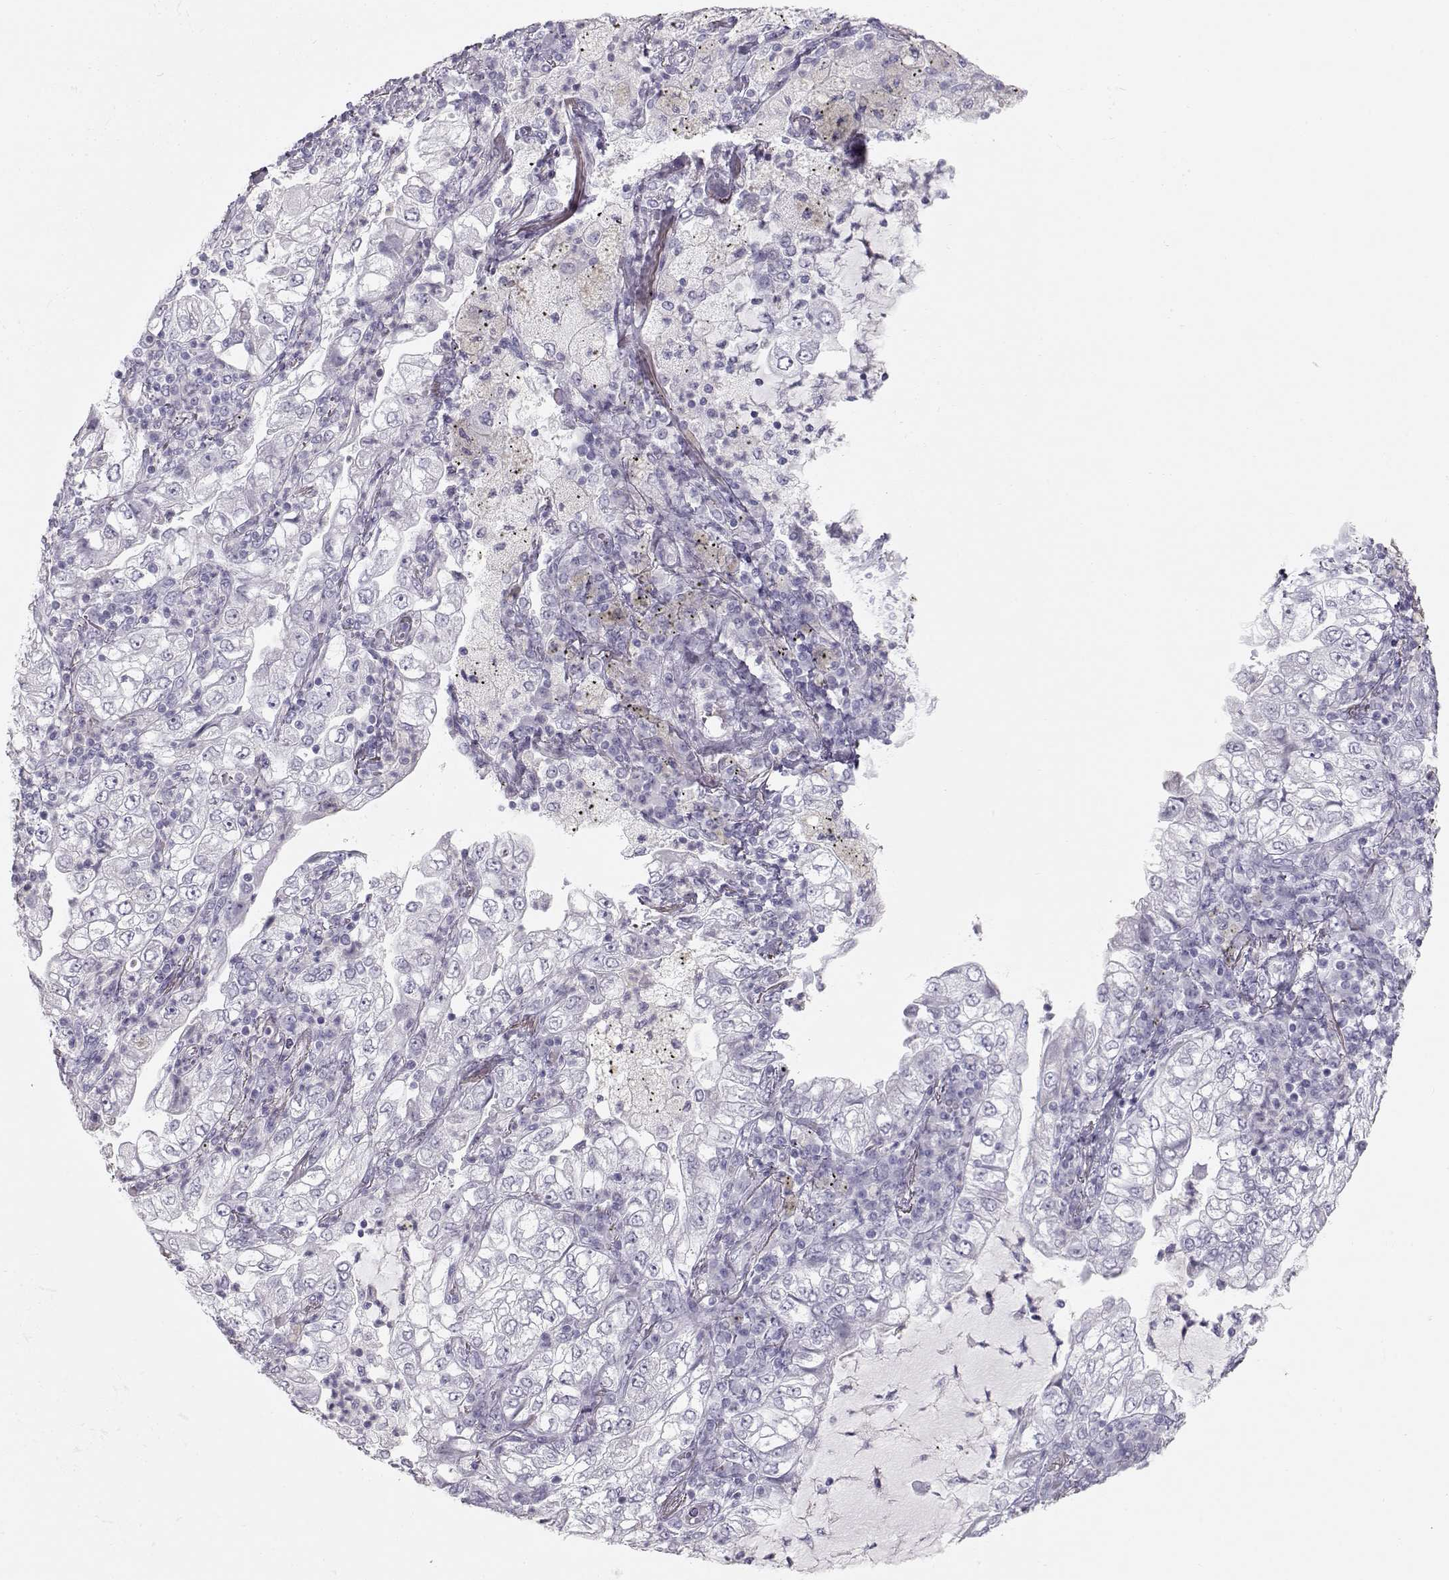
{"staining": {"intensity": "negative", "quantity": "none", "location": "none"}, "tissue": "lung cancer", "cell_type": "Tumor cells", "image_type": "cancer", "snomed": [{"axis": "morphology", "description": "Adenocarcinoma, NOS"}, {"axis": "topography", "description": "Lung"}], "caption": "Immunohistochemistry photomicrograph of human lung cancer stained for a protein (brown), which shows no positivity in tumor cells. (Immunohistochemistry, brightfield microscopy, high magnification).", "gene": "MIP", "patient": {"sex": "female", "age": 73}}